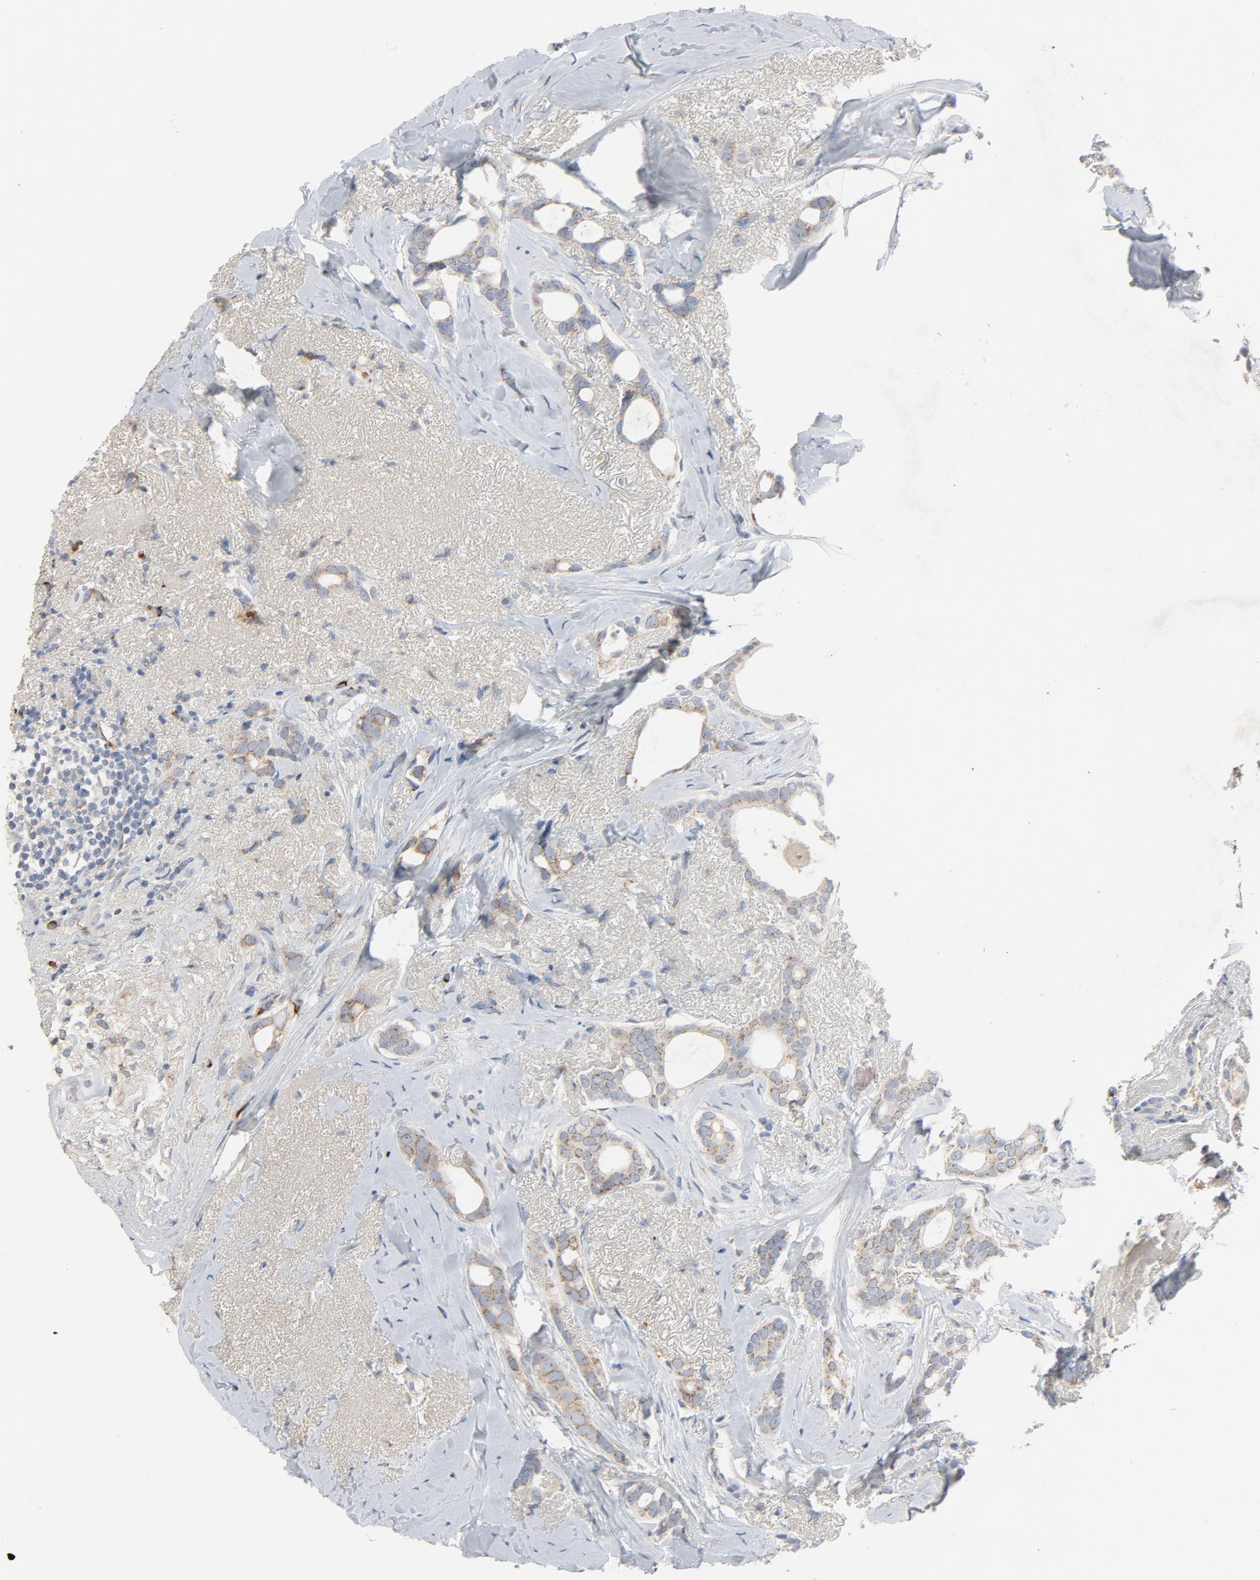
{"staining": {"intensity": "weak", "quantity": "<25%", "location": "cytoplasmic/membranous"}, "tissue": "breast cancer", "cell_type": "Tumor cells", "image_type": "cancer", "snomed": [{"axis": "morphology", "description": "Normal tissue, NOS"}, {"axis": "morphology", "description": "Duct carcinoma"}, {"axis": "topography", "description": "Breast"}], "caption": "A high-resolution micrograph shows immunohistochemistry (IHC) staining of breast cancer (invasive ductal carcinoma), which exhibits no significant staining in tumor cells.", "gene": "LMAN2", "patient": {"sex": "female", "age": 50}}